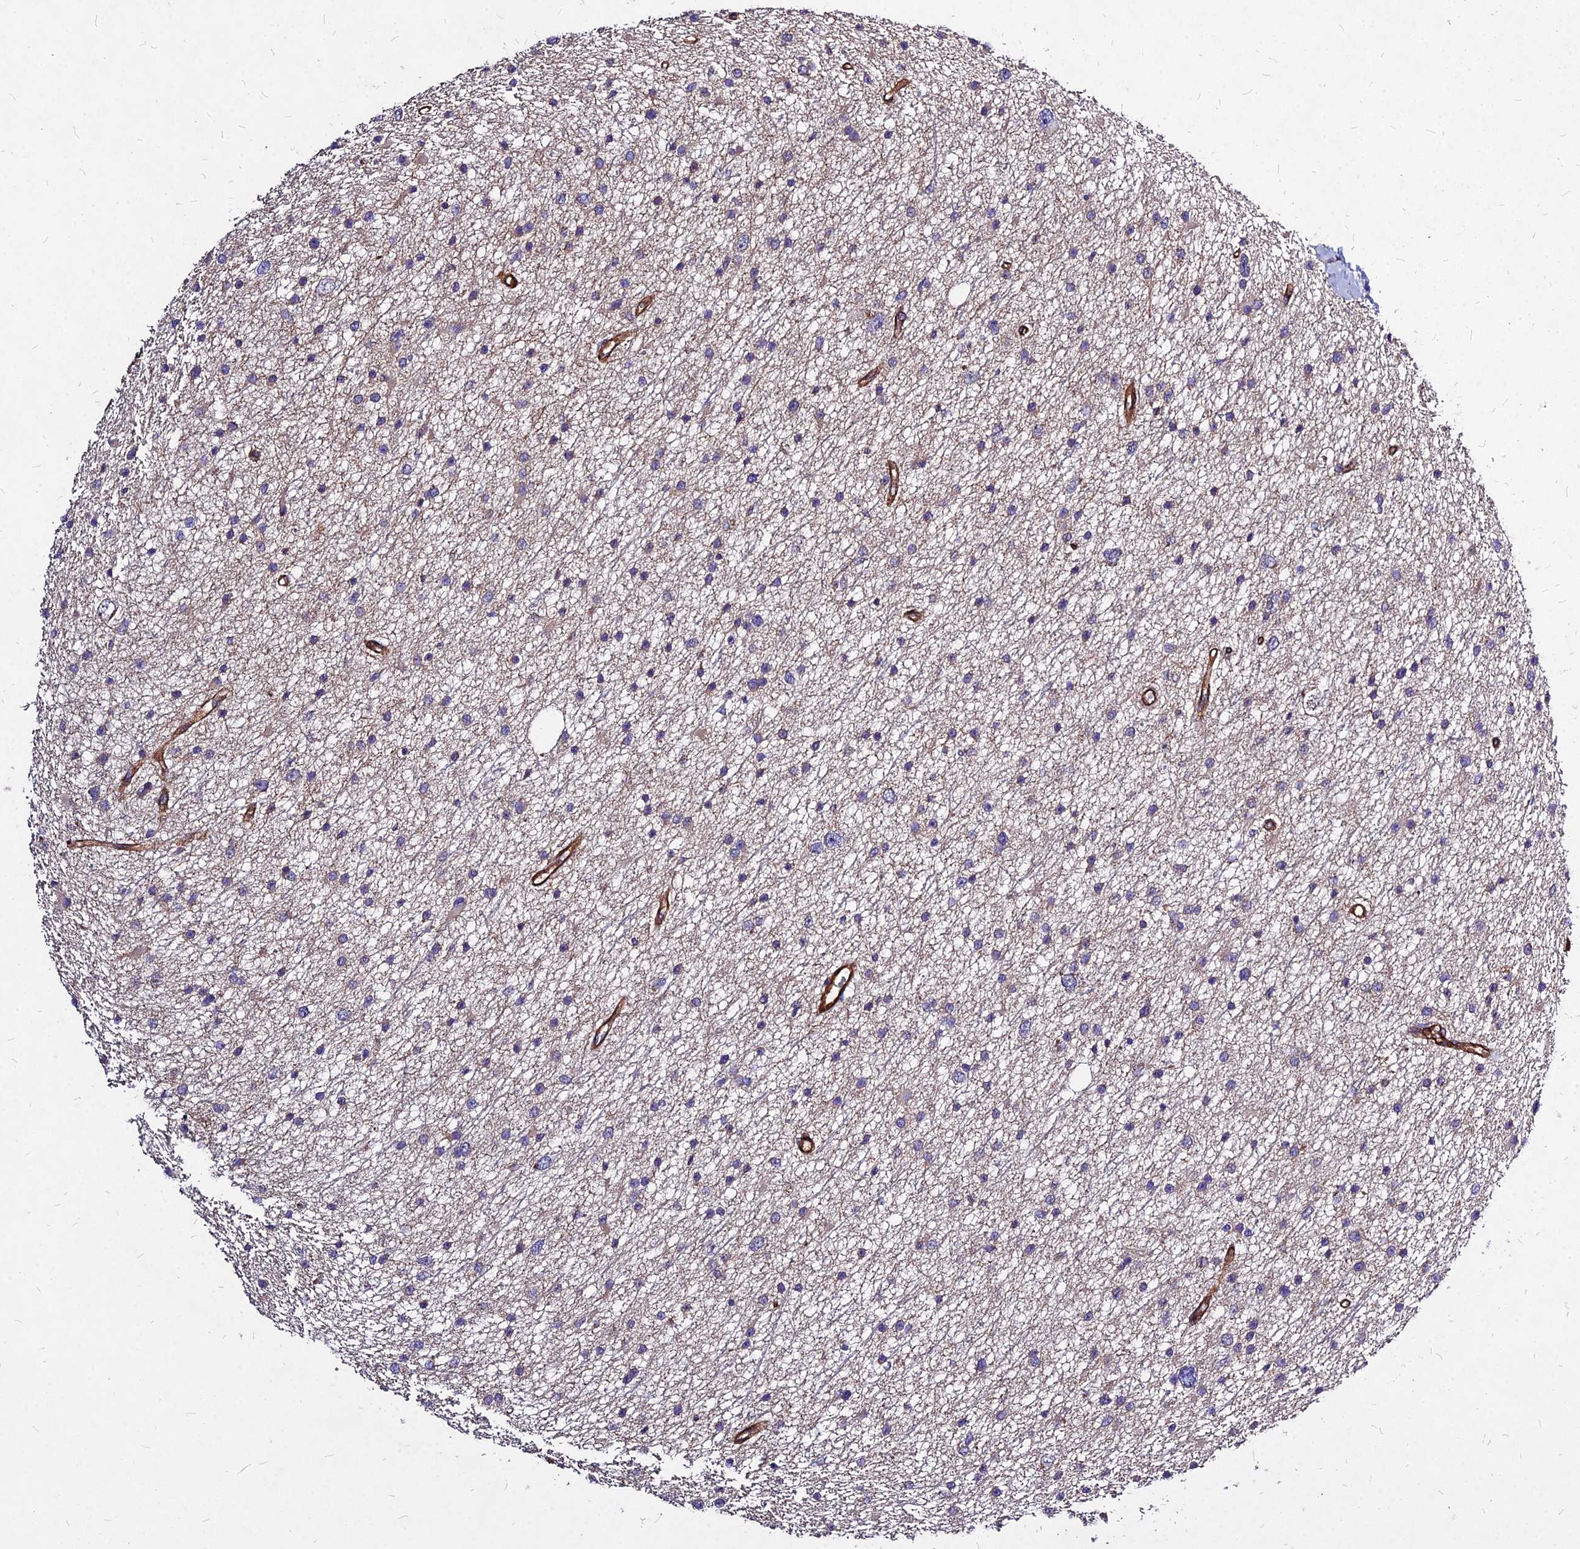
{"staining": {"intensity": "negative", "quantity": "none", "location": "none"}, "tissue": "glioma", "cell_type": "Tumor cells", "image_type": "cancer", "snomed": [{"axis": "morphology", "description": "Glioma, malignant, Low grade"}, {"axis": "topography", "description": "Cerebral cortex"}], "caption": "Immunohistochemistry of malignant low-grade glioma shows no expression in tumor cells.", "gene": "EFCC1", "patient": {"sex": "female", "age": 39}}